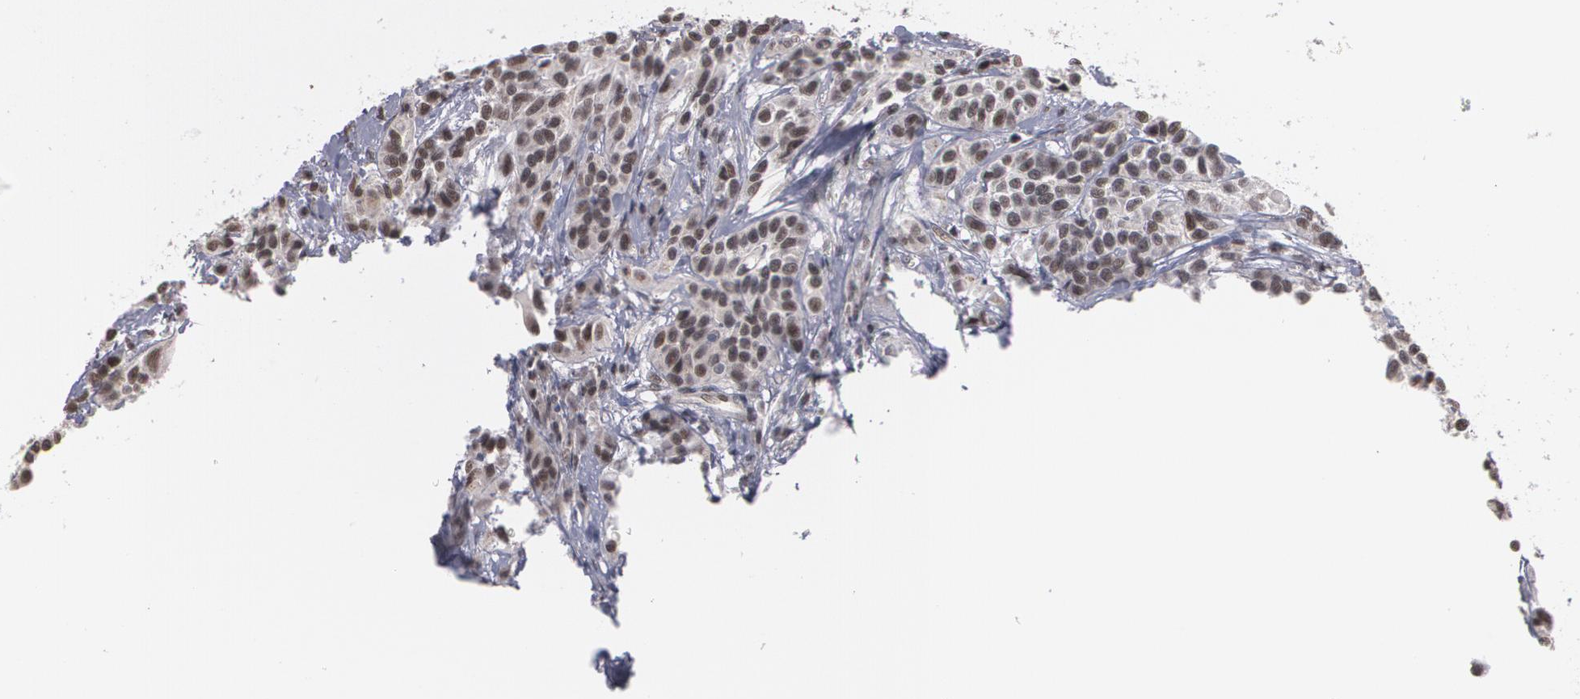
{"staining": {"intensity": "moderate", "quantity": ">75%", "location": "nuclear"}, "tissue": "urothelial cancer", "cell_type": "Tumor cells", "image_type": "cancer", "snomed": [{"axis": "morphology", "description": "Urothelial carcinoma, High grade"}, {"axis": "topography", "description": "Urinary bladder"}], "caption": "This histopathology image displays IHC staining of human urothelial carcinoma (high-grade), with medium moderate nuclear positivity in about >75% of tumor cells.", "gene": "ZNF75A", "patient": {"sex": "female", "age": 81}}